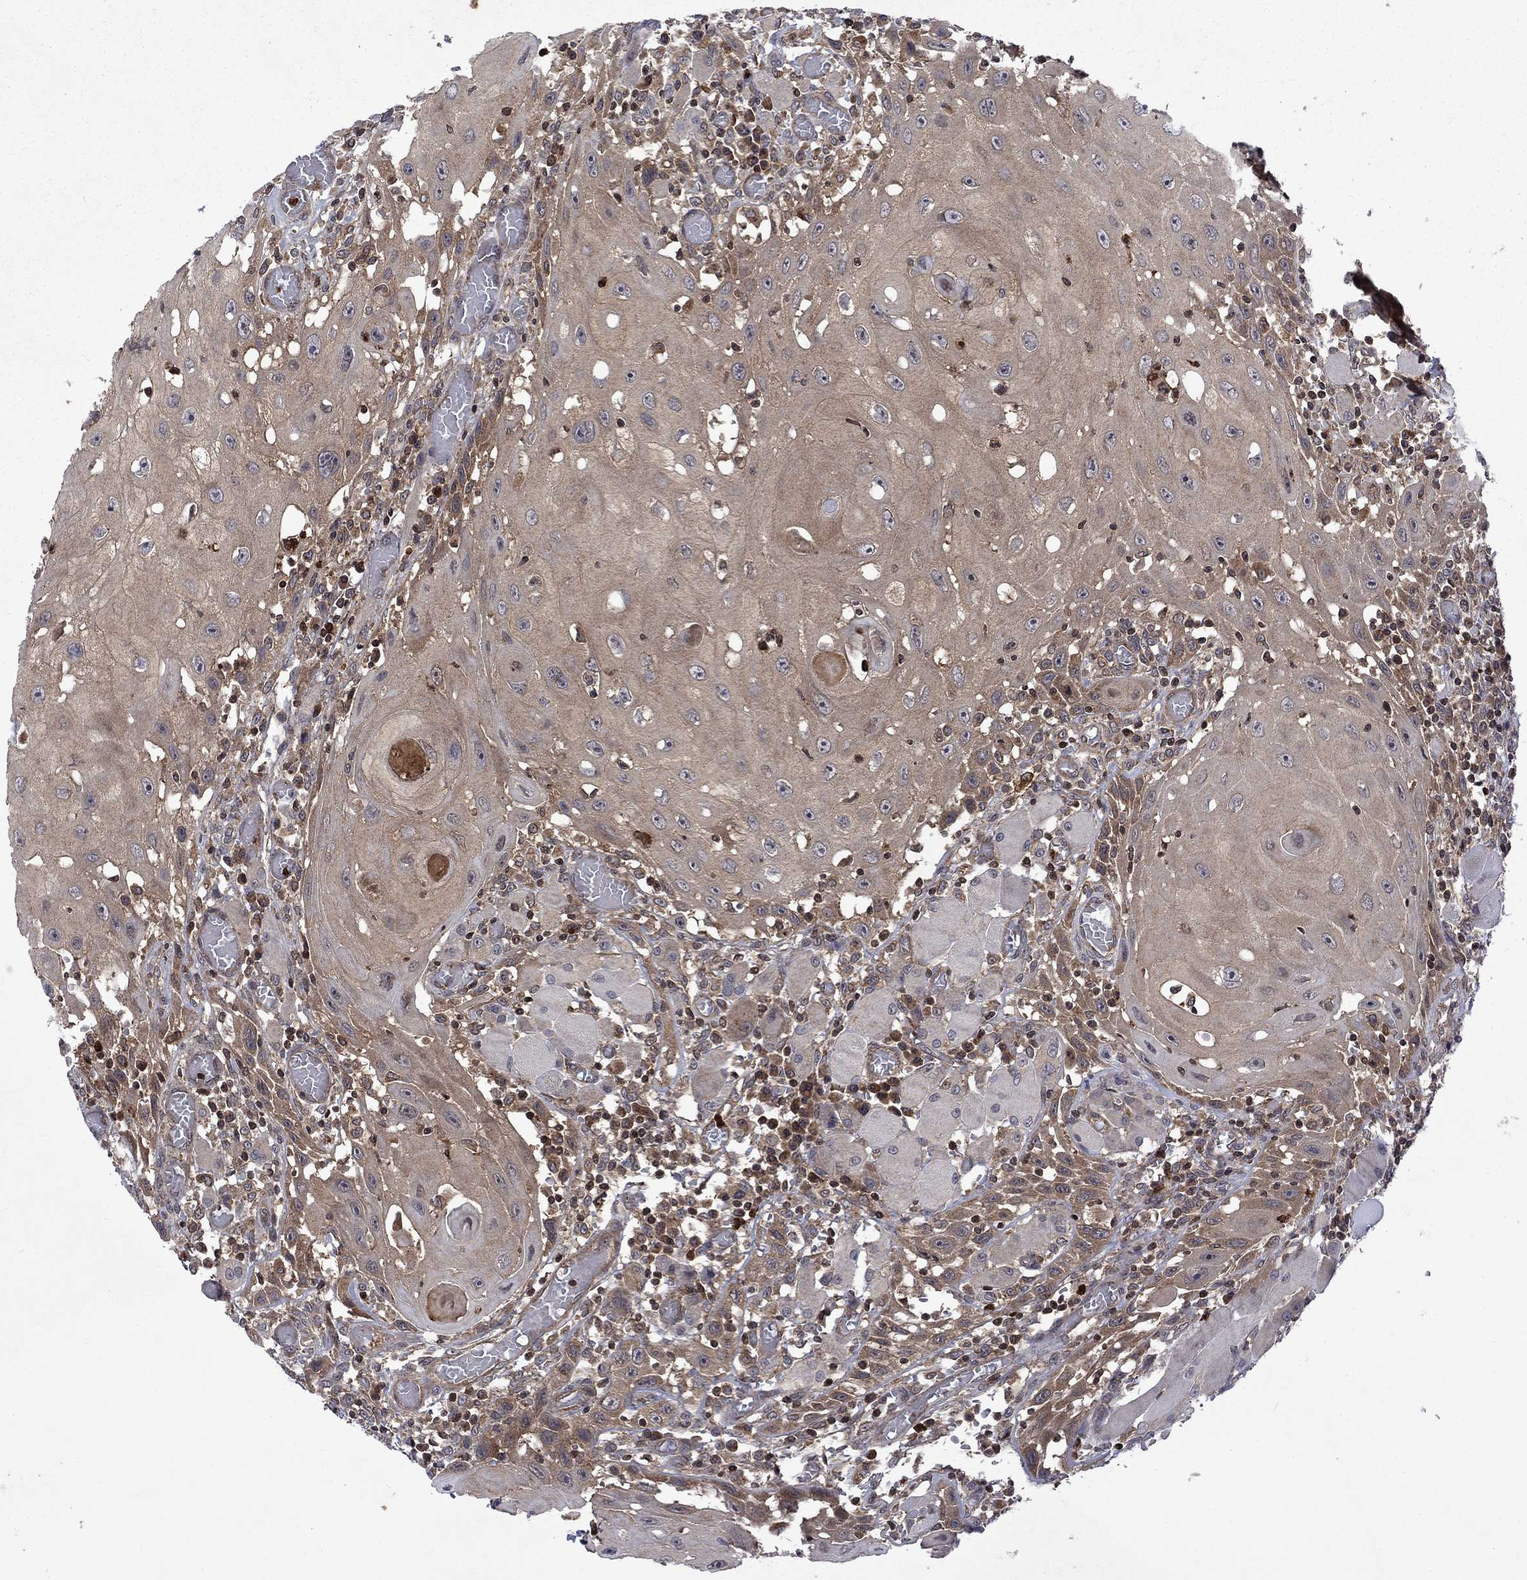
{"staining": {"intensity": "weak", "quantity": ">75%", "location": "cytoplasmic/membranous"}, "tissue": "head and neck cancer", "cell_type": "Tumor cells", "image_type": "cancer", "snomed": [{"axis": "morphology", "description": "Normal tissue, NOS"}, {"axis": "morphology", "description": "Squamous cell carcinoma, NOS"}, {"axis": "topography", "description": "Oral tissue"}, {"axis": "topography", "description": "Head-Neck"}], "caption": "Weak cytoplasmic/membranous staining for a protein is identified in approximately >75% of tumor cells of head and neck cancer using immunohistochemistry.", "gene": "TMEM33", "patient": {"sex": "male", "age": 71}}